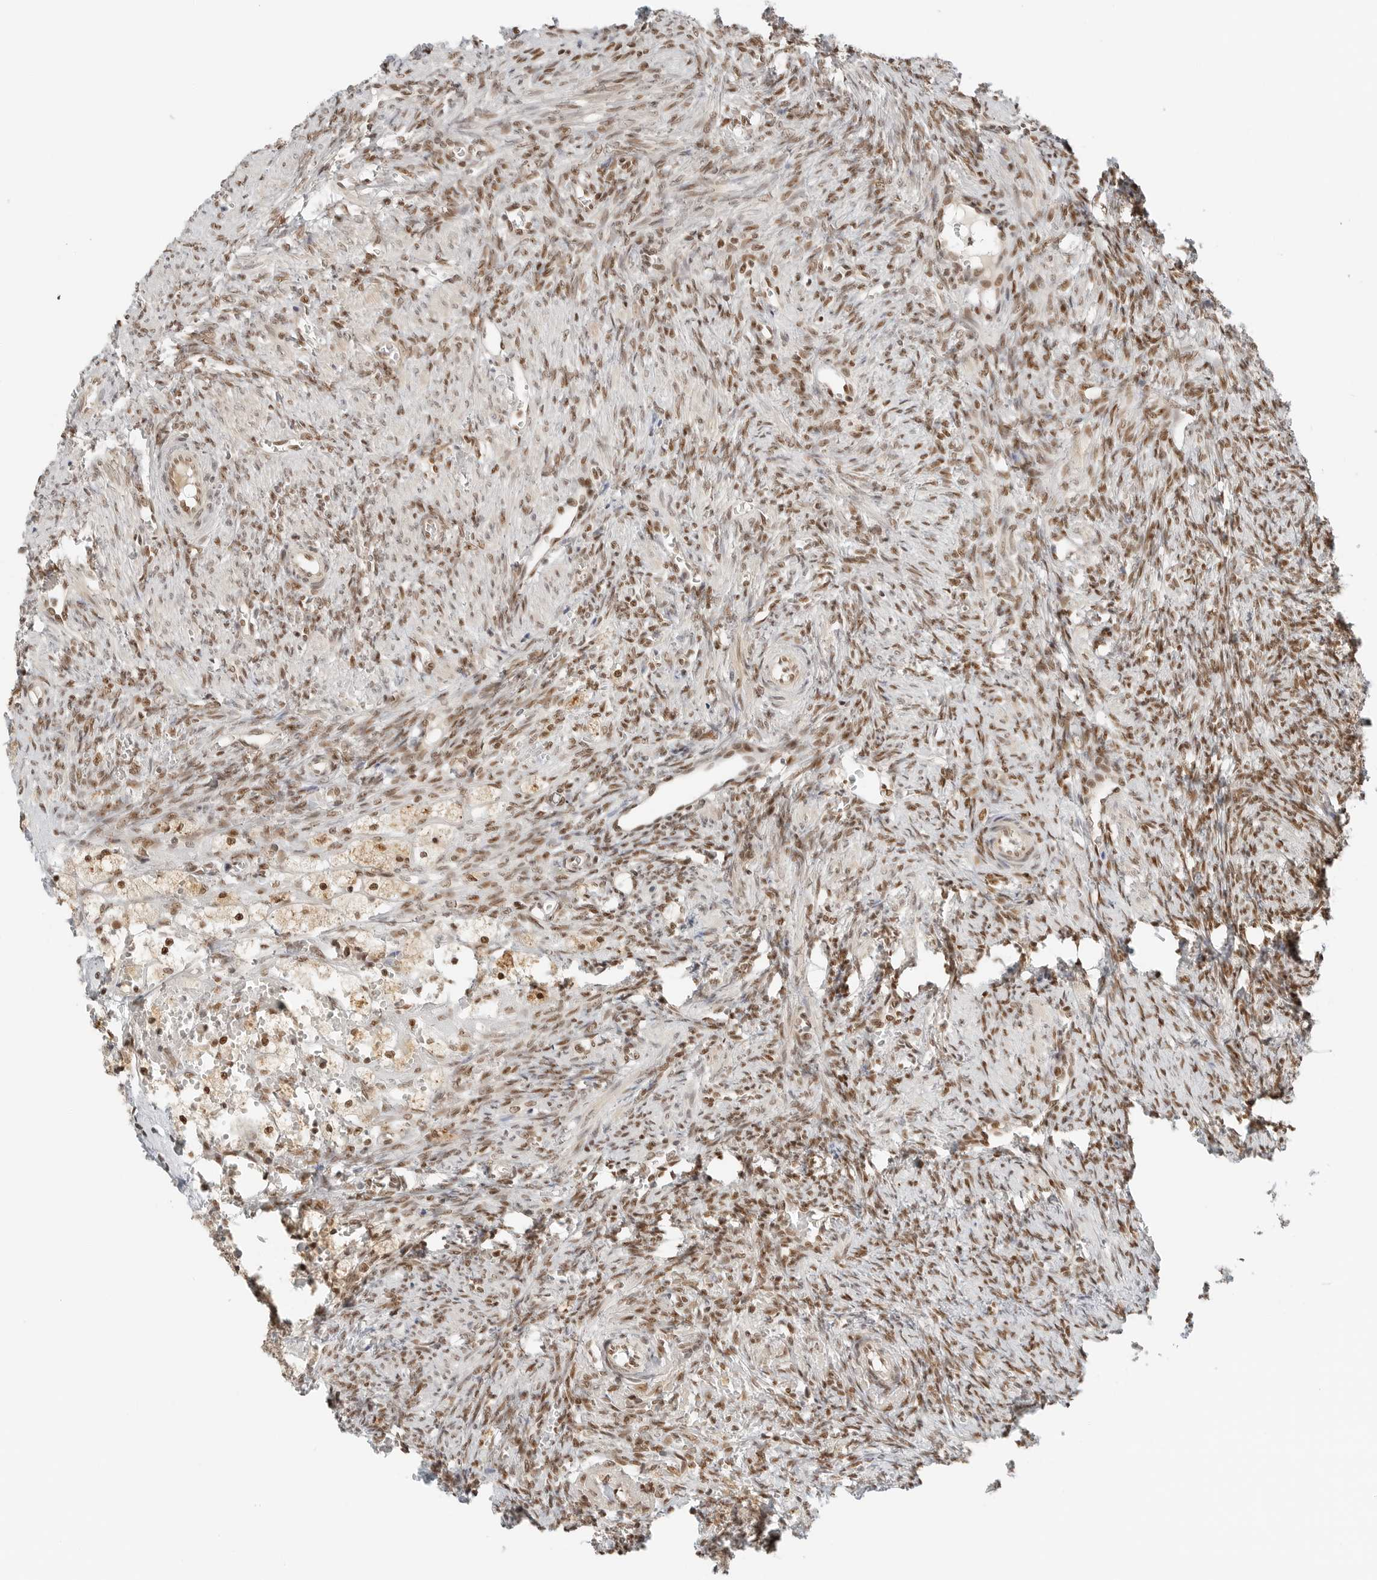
{"staining": {"intensity": "moderate", "quantity": ">75%", "location": "nuclear"}, "tissue": "ovary", "cell_type": "Ovarian stroma cells", "image_type": "normal", "snomed": [{"axis": "morphology", "description": "Normal tissue, NOS"}, {"axis": "topography", "description": "Ovary"}], "caption": "Brown immunohistochemical staining in normal ovary reveals moderate nuclear expression in approximately >75% of ovarian stroma cells. Using DAB (brown) and hematoxylin (blue) stains, captured at high magnification using brightfield microscopy.", "gene": "CRTC2", "patient": {"sex": "female", "age": 41}}